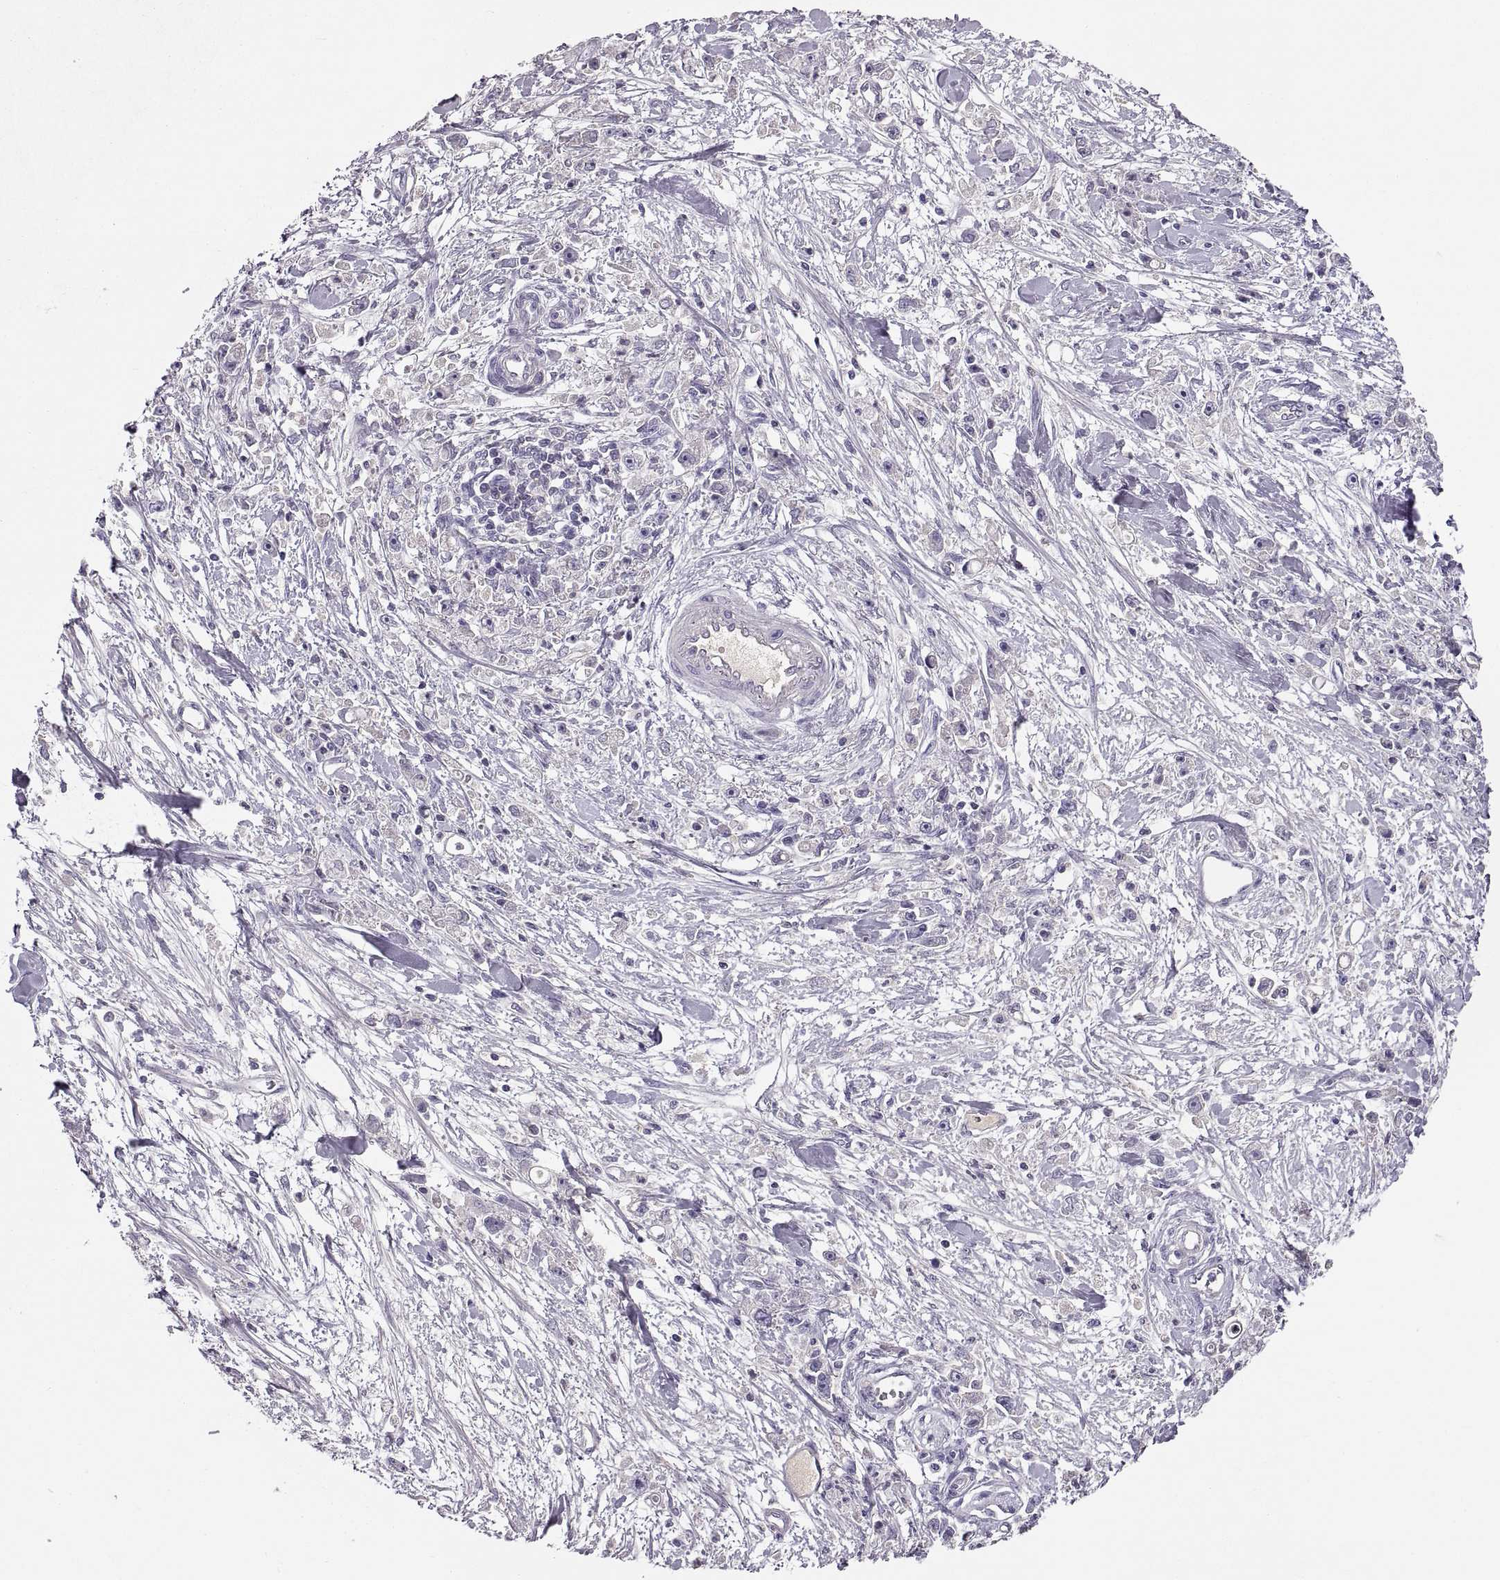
{"staining": {"intensity": "negative", "quantity": "none", "location": "none"}, "tissue": "stomach cancer", "cell_type": "Tumor cells", "image_type": "cancer", "snomed": [{"axis": "morphology", "description": "Adenocarcinoma, NOS"}, {"axis": "topography", "description": "Stomach"}], "caption": "Photomicrograph shows no protein expression in tumor cells of stomach cancer (adenocarcinoma) tissue.", "gene": "ADAM32", "patient": {"sex": "female", "age": 59}}